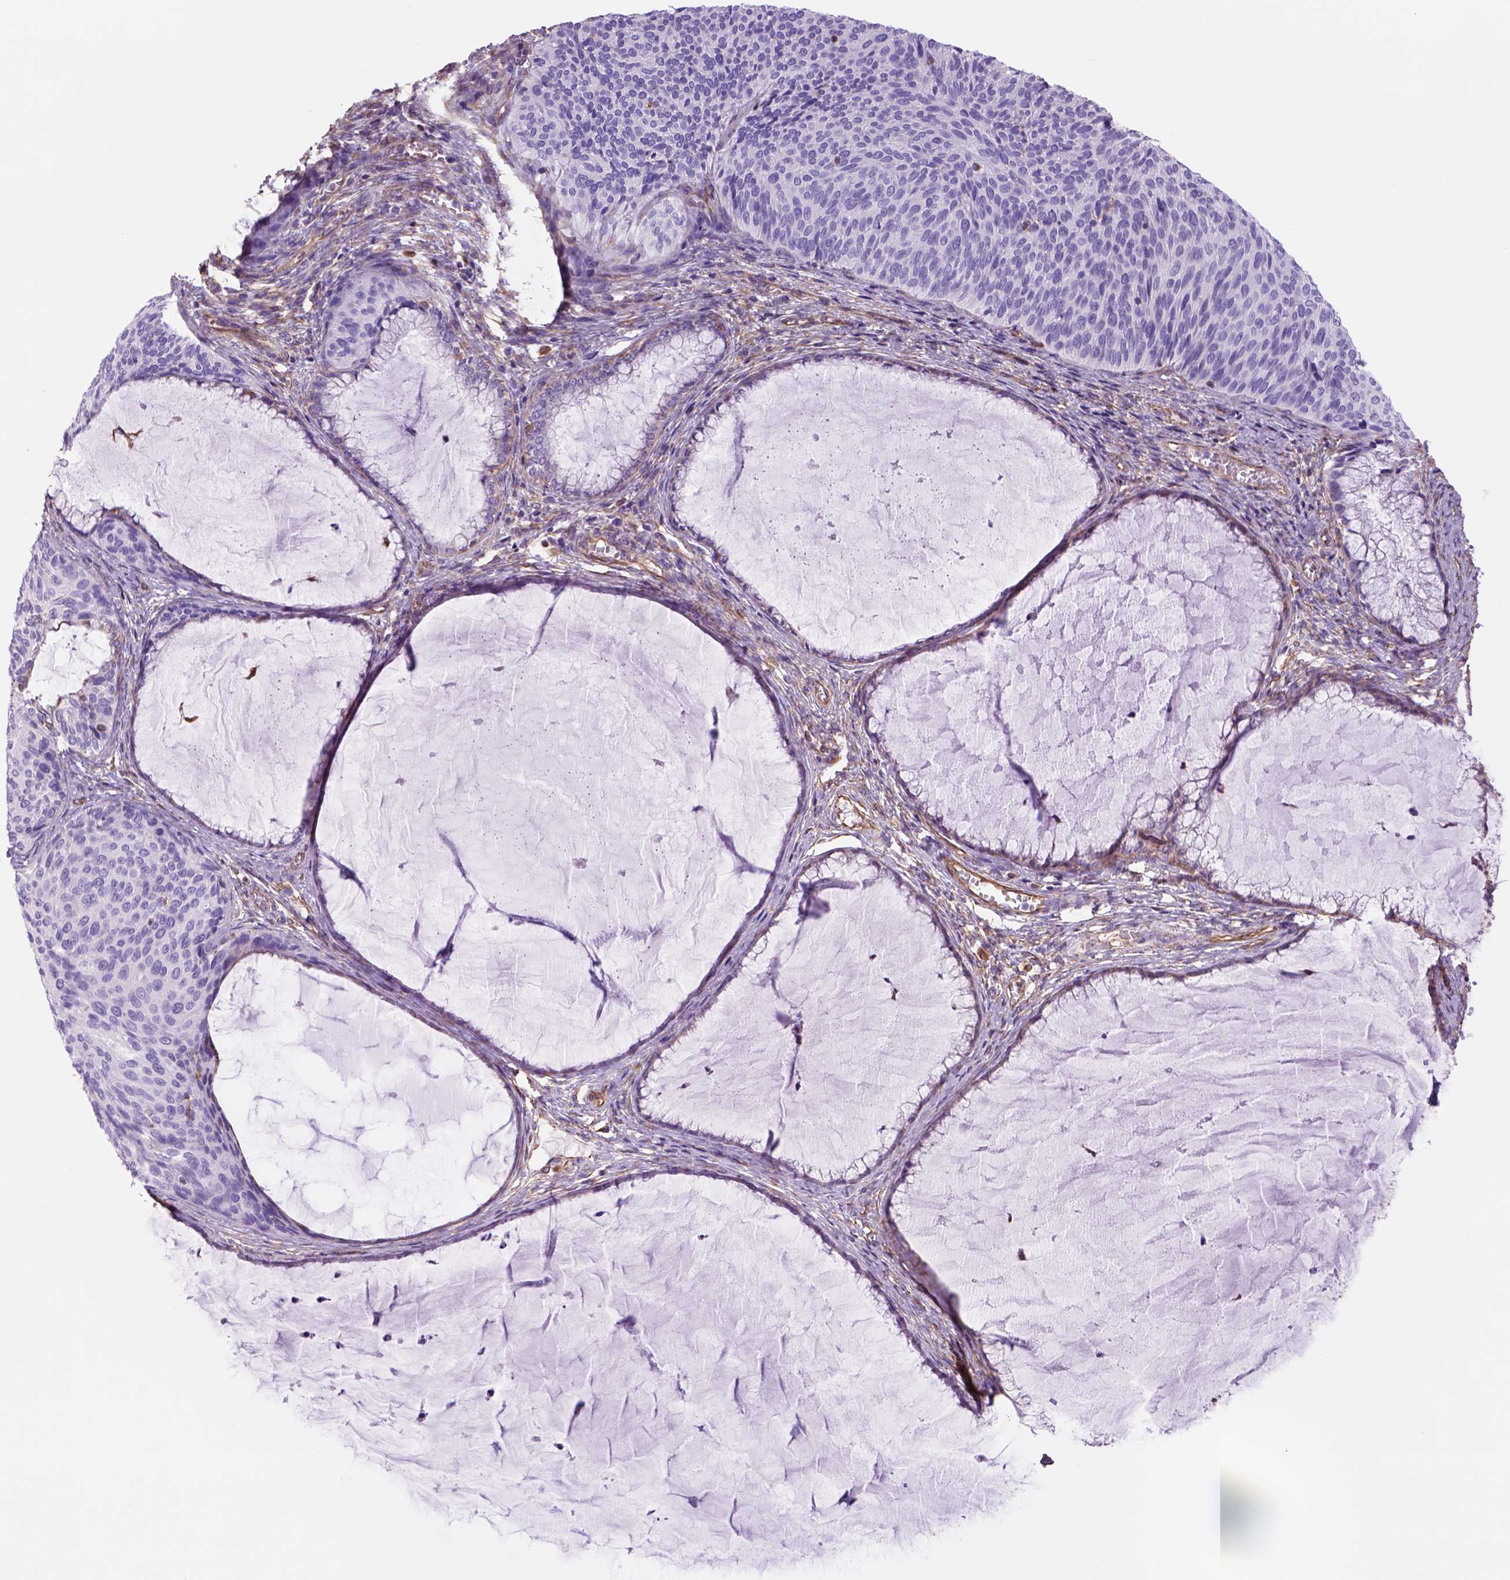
{"staining": {"intensity": "negative", "quantity": "none", "location": "none"}, "tissue": "cervical cancer", "cell_type": "Tumor cells", "image_type": "cancer", "snomed": [{"axis": "morphology", "description": "Squamous cell carcinoma, NOS"}, {"axis": "topography", "description": "Cervix"}], "caption": "Tumor cells are negative for protein expression in human squamous cell carcinoma (cervical).", "gene": "ZZZ3", "patient": {"sex": "female", "age": 36}}